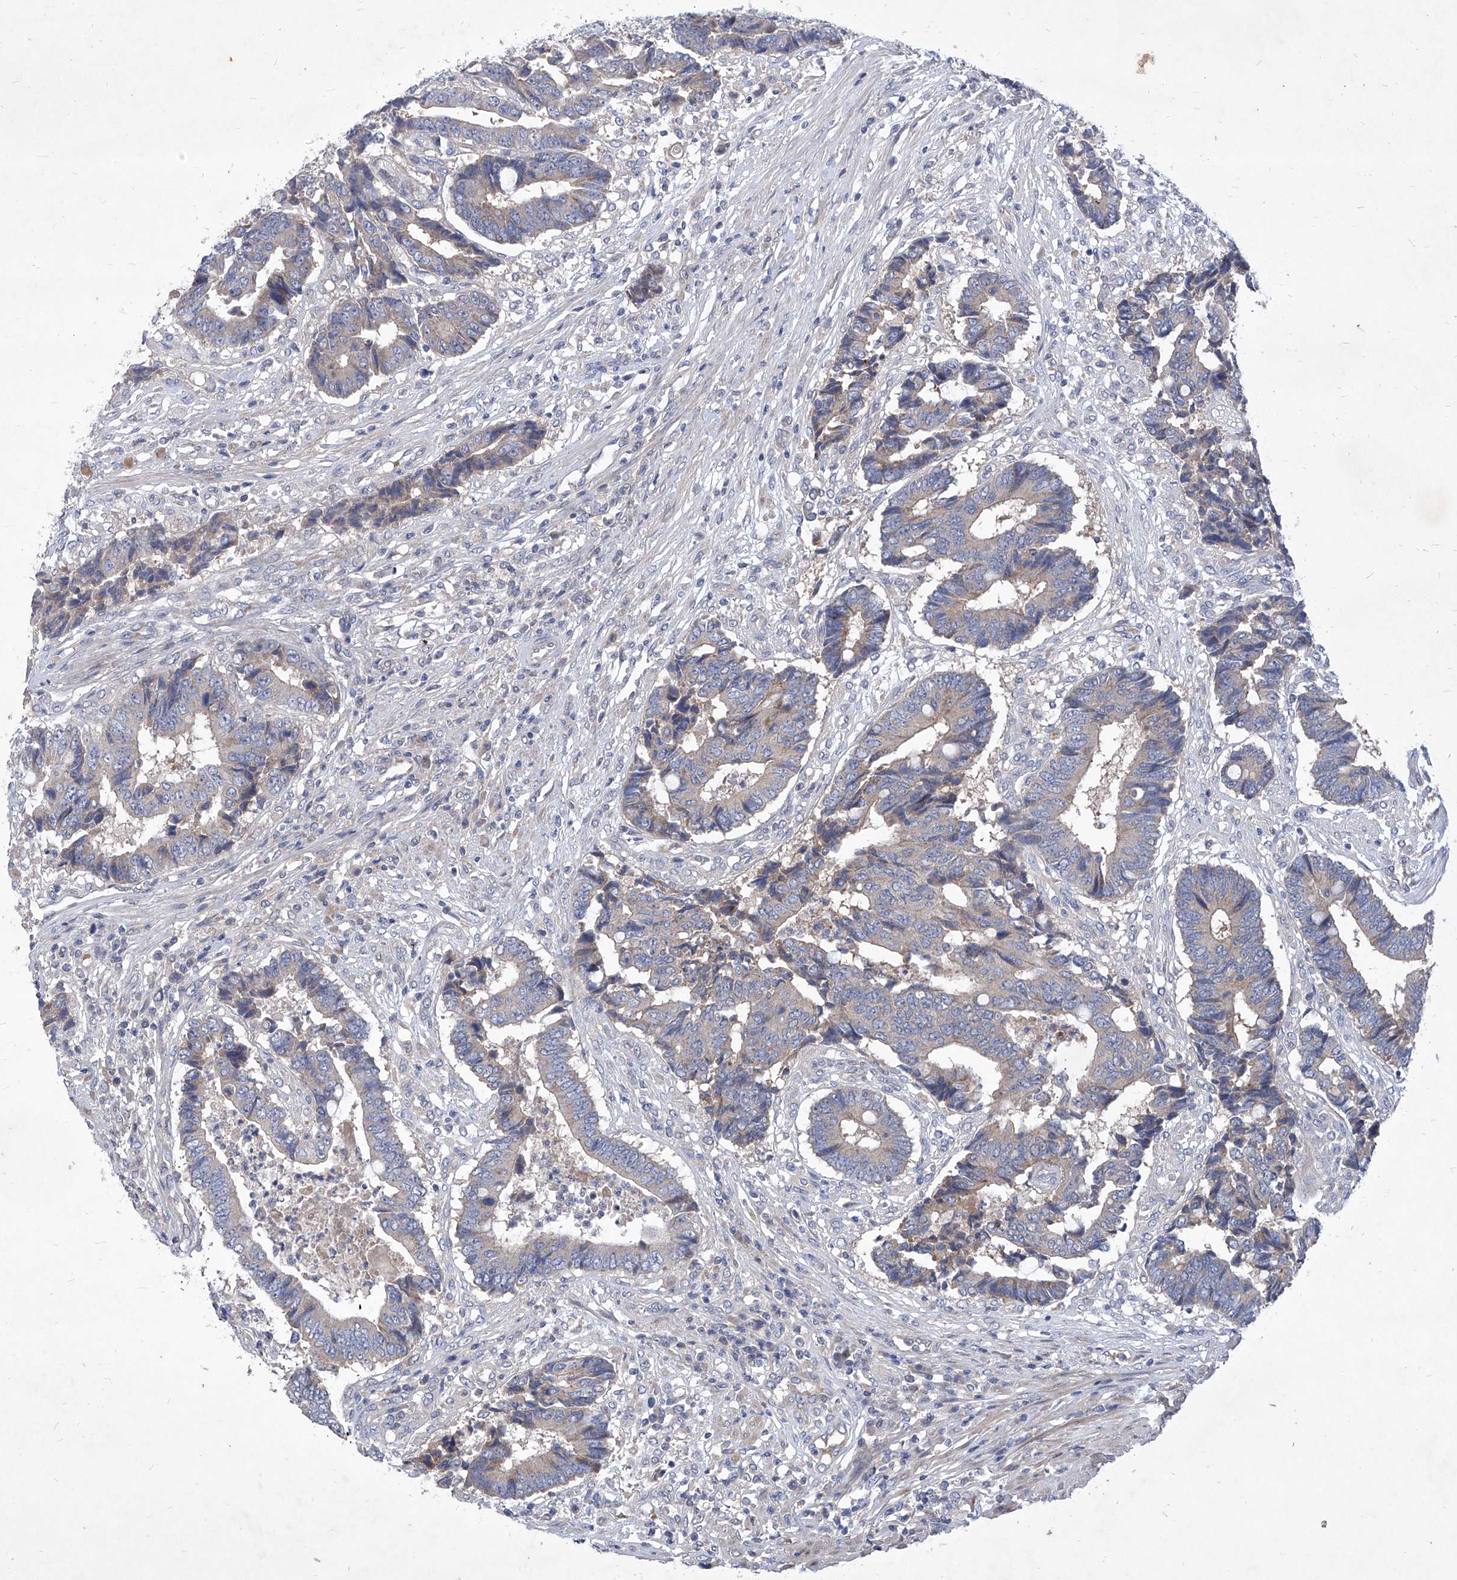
{"staining": {"intensity": "weak", "quantity": "<25%", "location": "cytoplasmic/membranous"}, "tissue": "colorectal cancer", "cell_type": "Tumor cells", "image_type": "cancer", "snomed": [{"axis": "morphology", "description": "Adenocarcinoma, NOS"}, {"axis": "topography", "description": "Rectum"}], "caption": "A high-resolution image shows immunohistochemistry staining of colorectal adenocarcinoma, which reveals no significant expression in tumor cells.", "gene": "COQ3", "patient": {"sex": "male", "age": 84}}